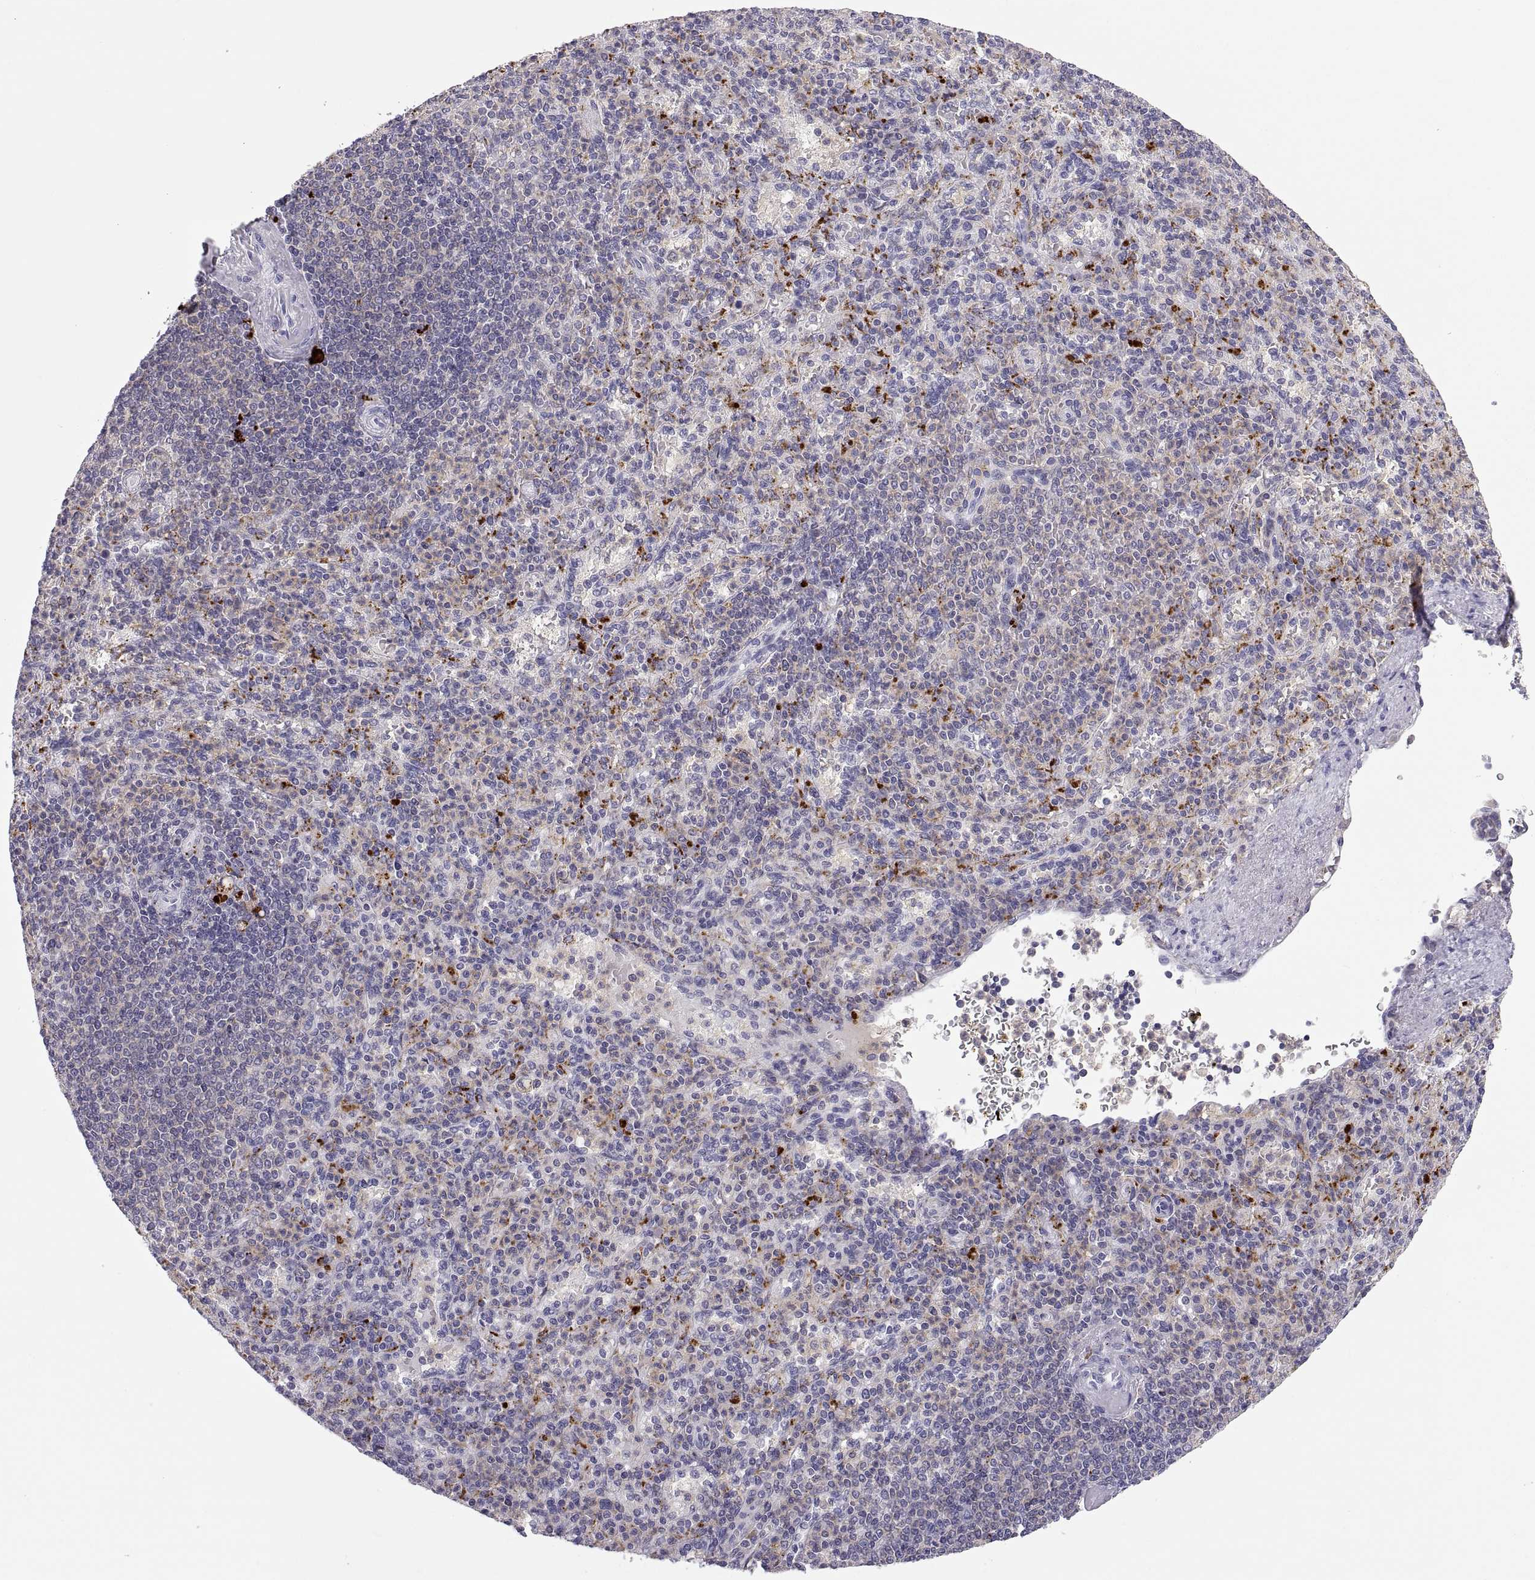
{"staining": {"intensity": "strong", "quantity": "<25%", "location": "cytoplasmic/membranous"}, "tissue": "spleen", "cell_type": "Cells in red pulp", "image_type": "normal", "snomed": [{"axis": "morphology", "description": "Normal tissue, NOS"}, {"axis": "topography", "description": "Spleen"}], "caption": "Strong cytoplasmic/membranous expression is seen in about <25% of cells in red pulp in normal spleen. Nuclei are stained in blue.", "gene": "RGS19", "patient": {"sex": "female", "age": 74}}